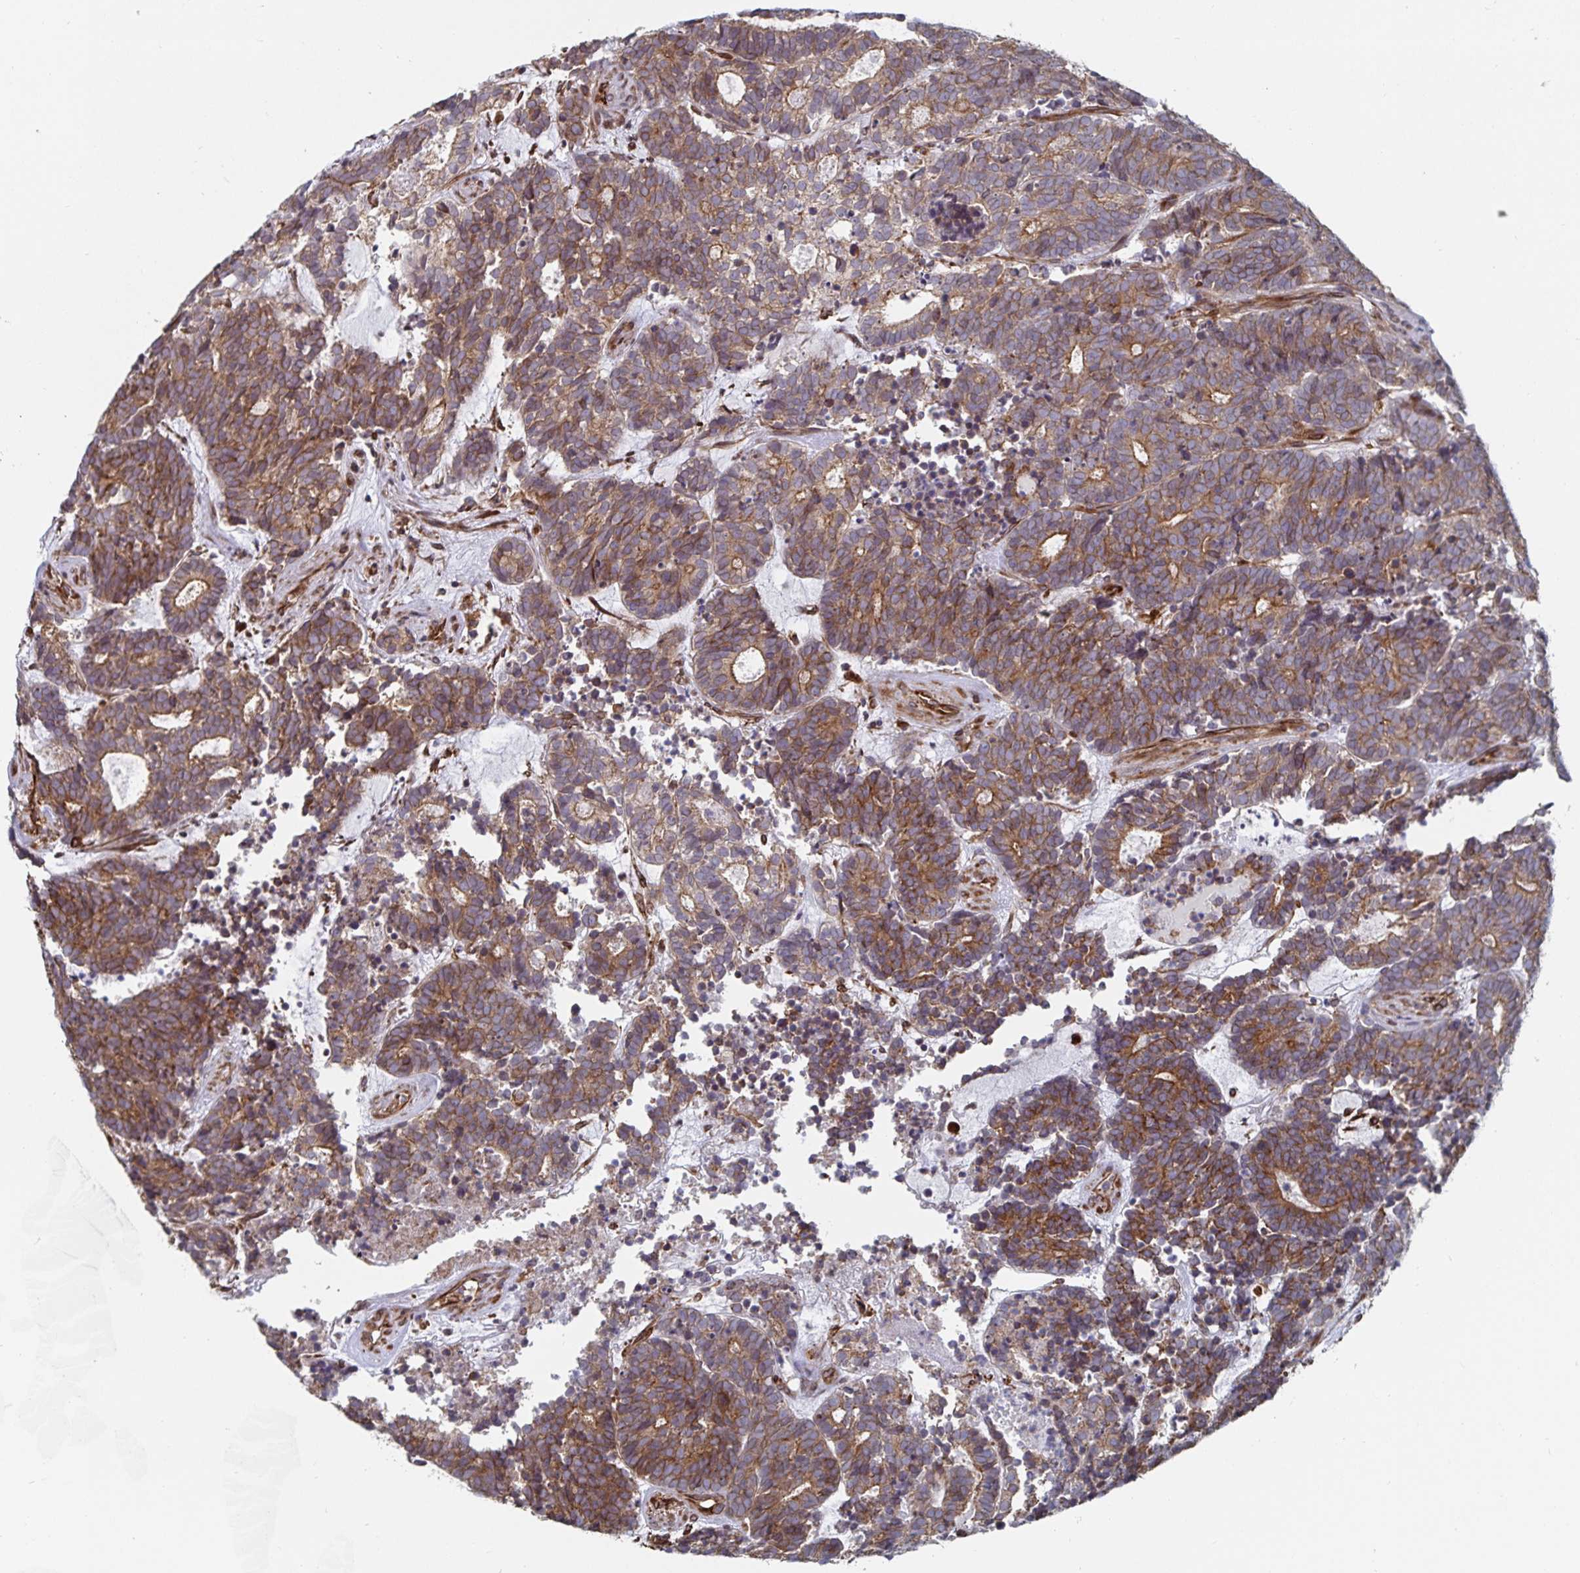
{"staining": {"intensity": "moderate", "quantity": ">75%", "location": "cytoplasmic/membranous"}, "tissue": "head and neck cancer", "cell_type": "Tumor cells", "image_type": "cancer", "snomed": [{"axis": "morphology", "description": "Adenocarcinoma, NOS"}, {"axis": "topography", "description": "Head-Neck"}], "caption": "Head and neck cancer stained with DAB IHC reveals medium levels of moderate cytoplasmic/membranous staining in approximately >75% of tumor cells.", "gene": "BCAP29", "patient": {"sex": "female", "age": 81}}